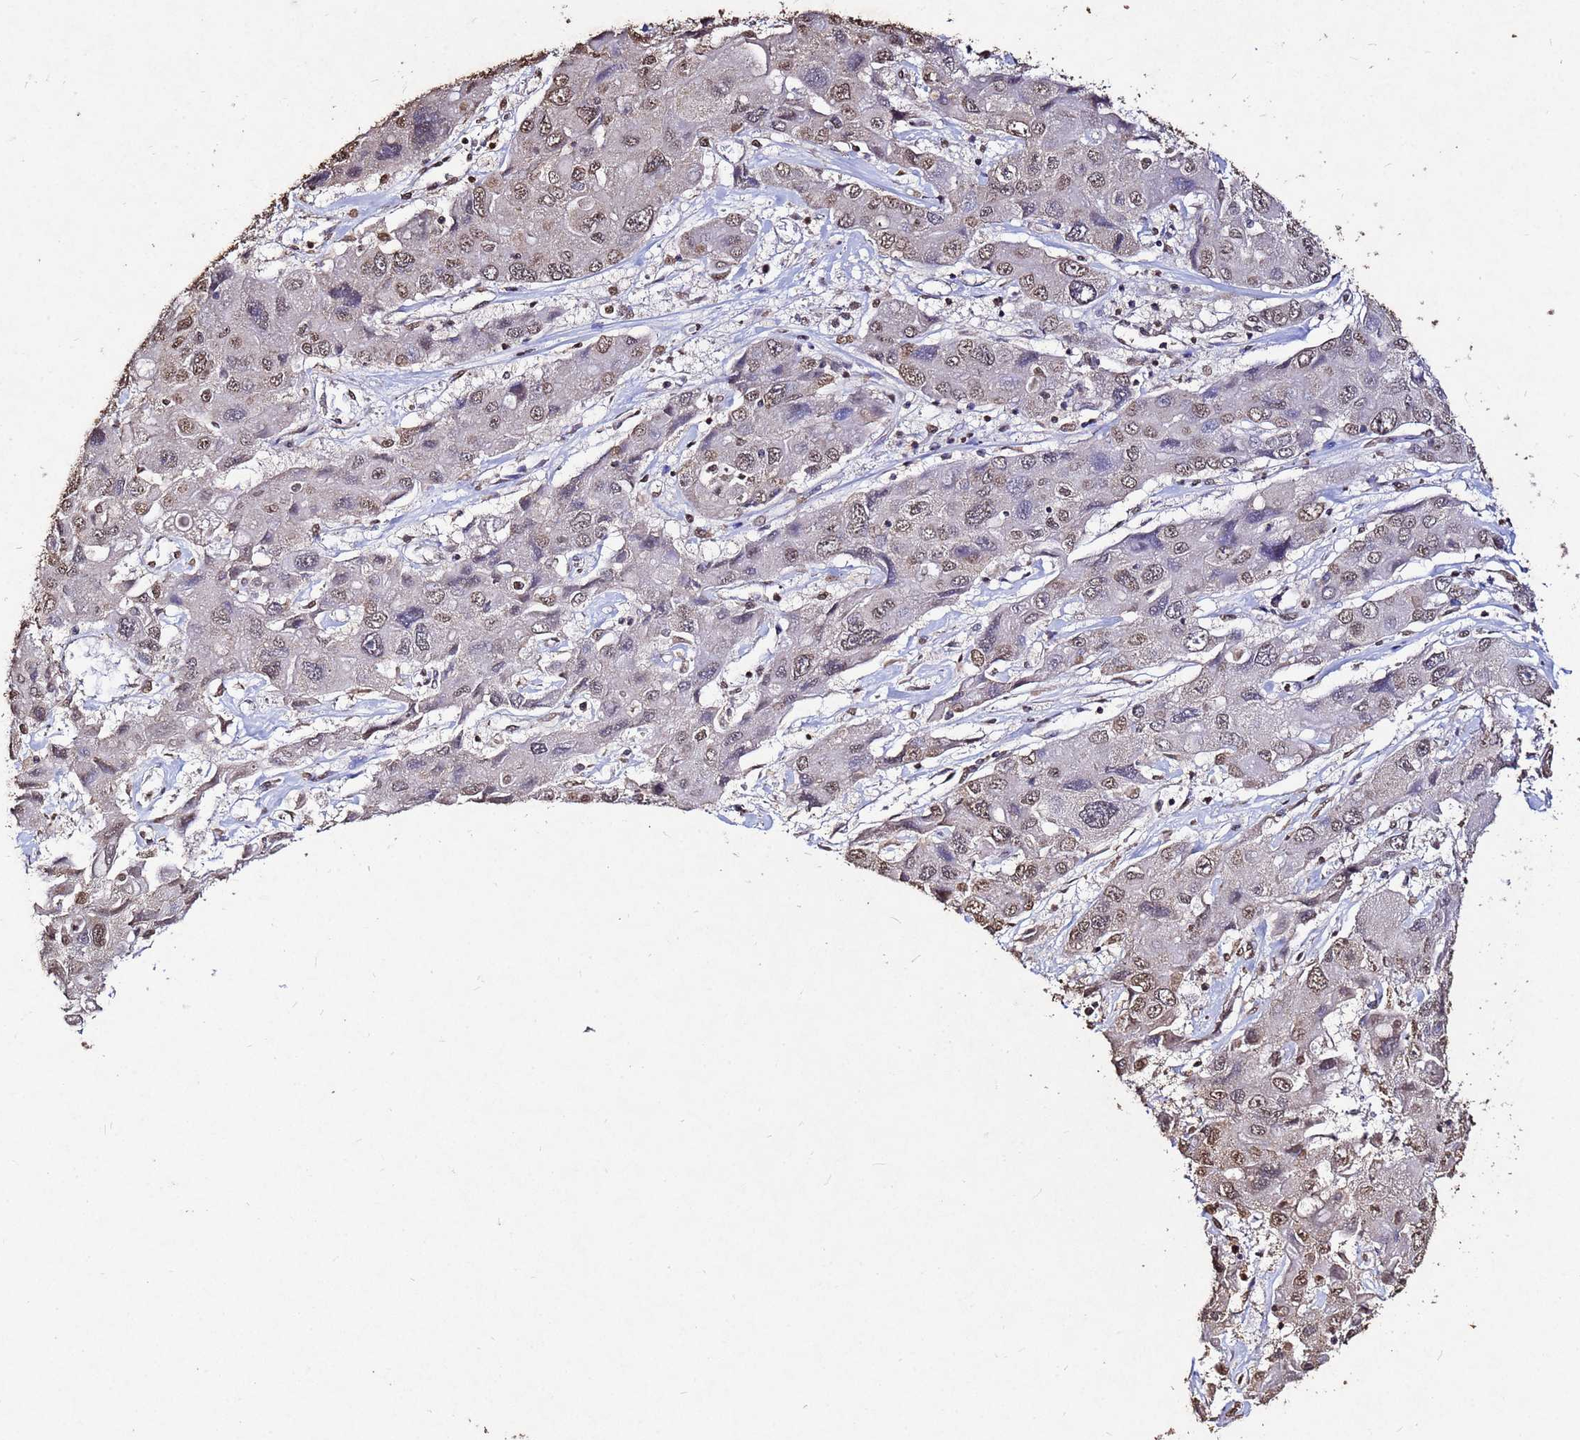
{"staining": {"intensity": "moderate", "quantity": ">75%", "location": "nuclear"}, "tissue": "liver cancer", "cell_type": "Tumor cells", "image_type": "cancer", "snomed": [{"axis": "morphology", "description": "Cholangiocarcinoma"}, {"axis": "topography", "description": "Liver"}], "caption": "Brown immunohistochemical staining in human liver cancer (cholangiocarcinoma) exhibits moderate nuclear expression in about >75% of tumor cells.", "gene": "MYOCD", "patient": {"sex": "male", "age": 67}}